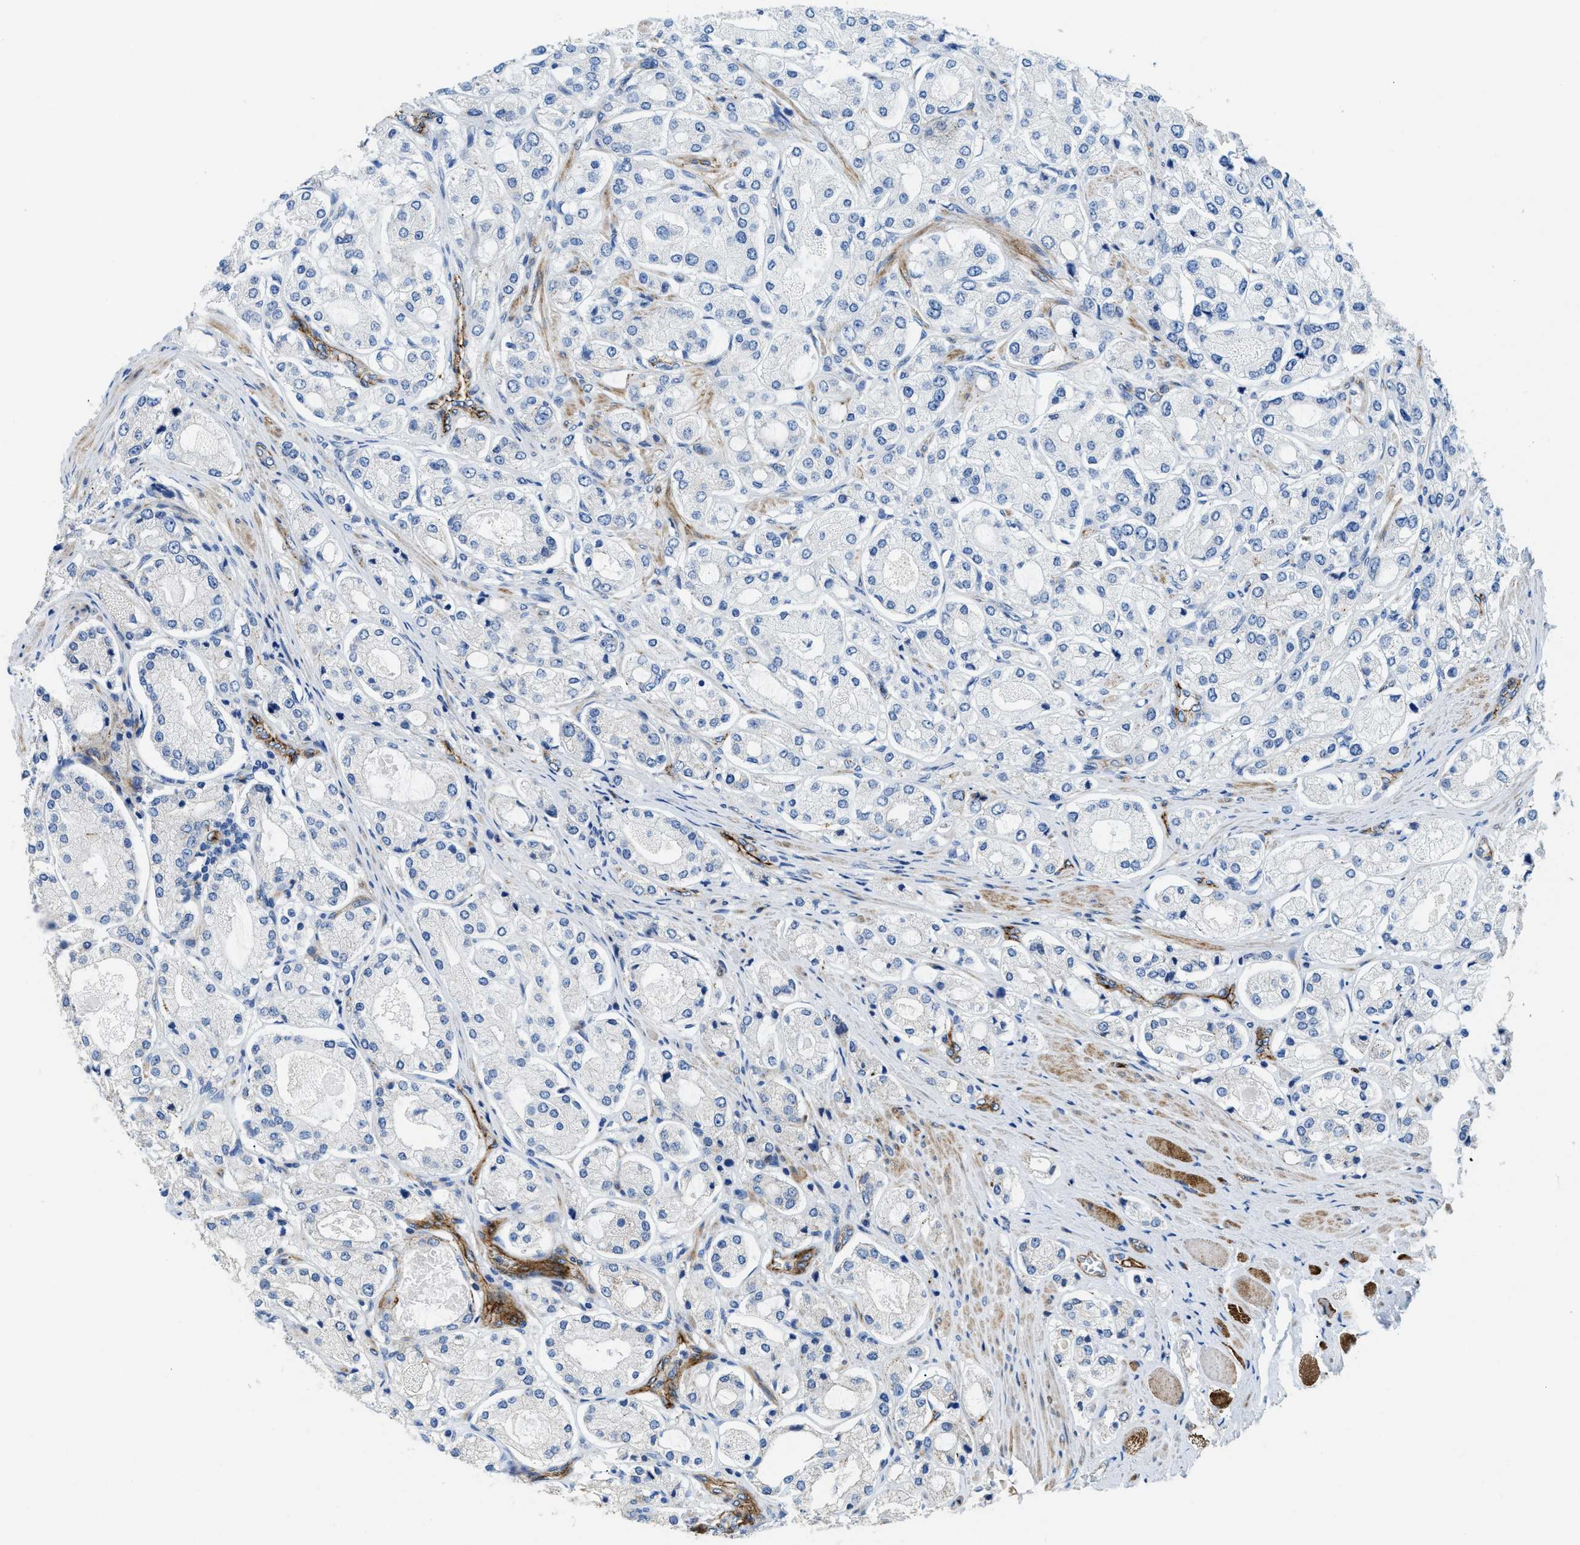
{"staining": {"intensity": "negative", "quantity": "none", "location": "none"}, "tissue": "prostate cancer", "cell_type": "Tumor cells", "image_type": "cancer", "snomed": [{"axis": "morphology", "description": "Adenocarcinoma, High grade"}, {"axis": "topography", "description": "Prostate"}], "caption": "The immunohistochemistry (IHC) histopathology image has no significant staining in tumor cells of prostate adenocarcinoma (high-grade) tissue.", "gene": "CUTA", "patient": {"sex": "male", "age": 65}}